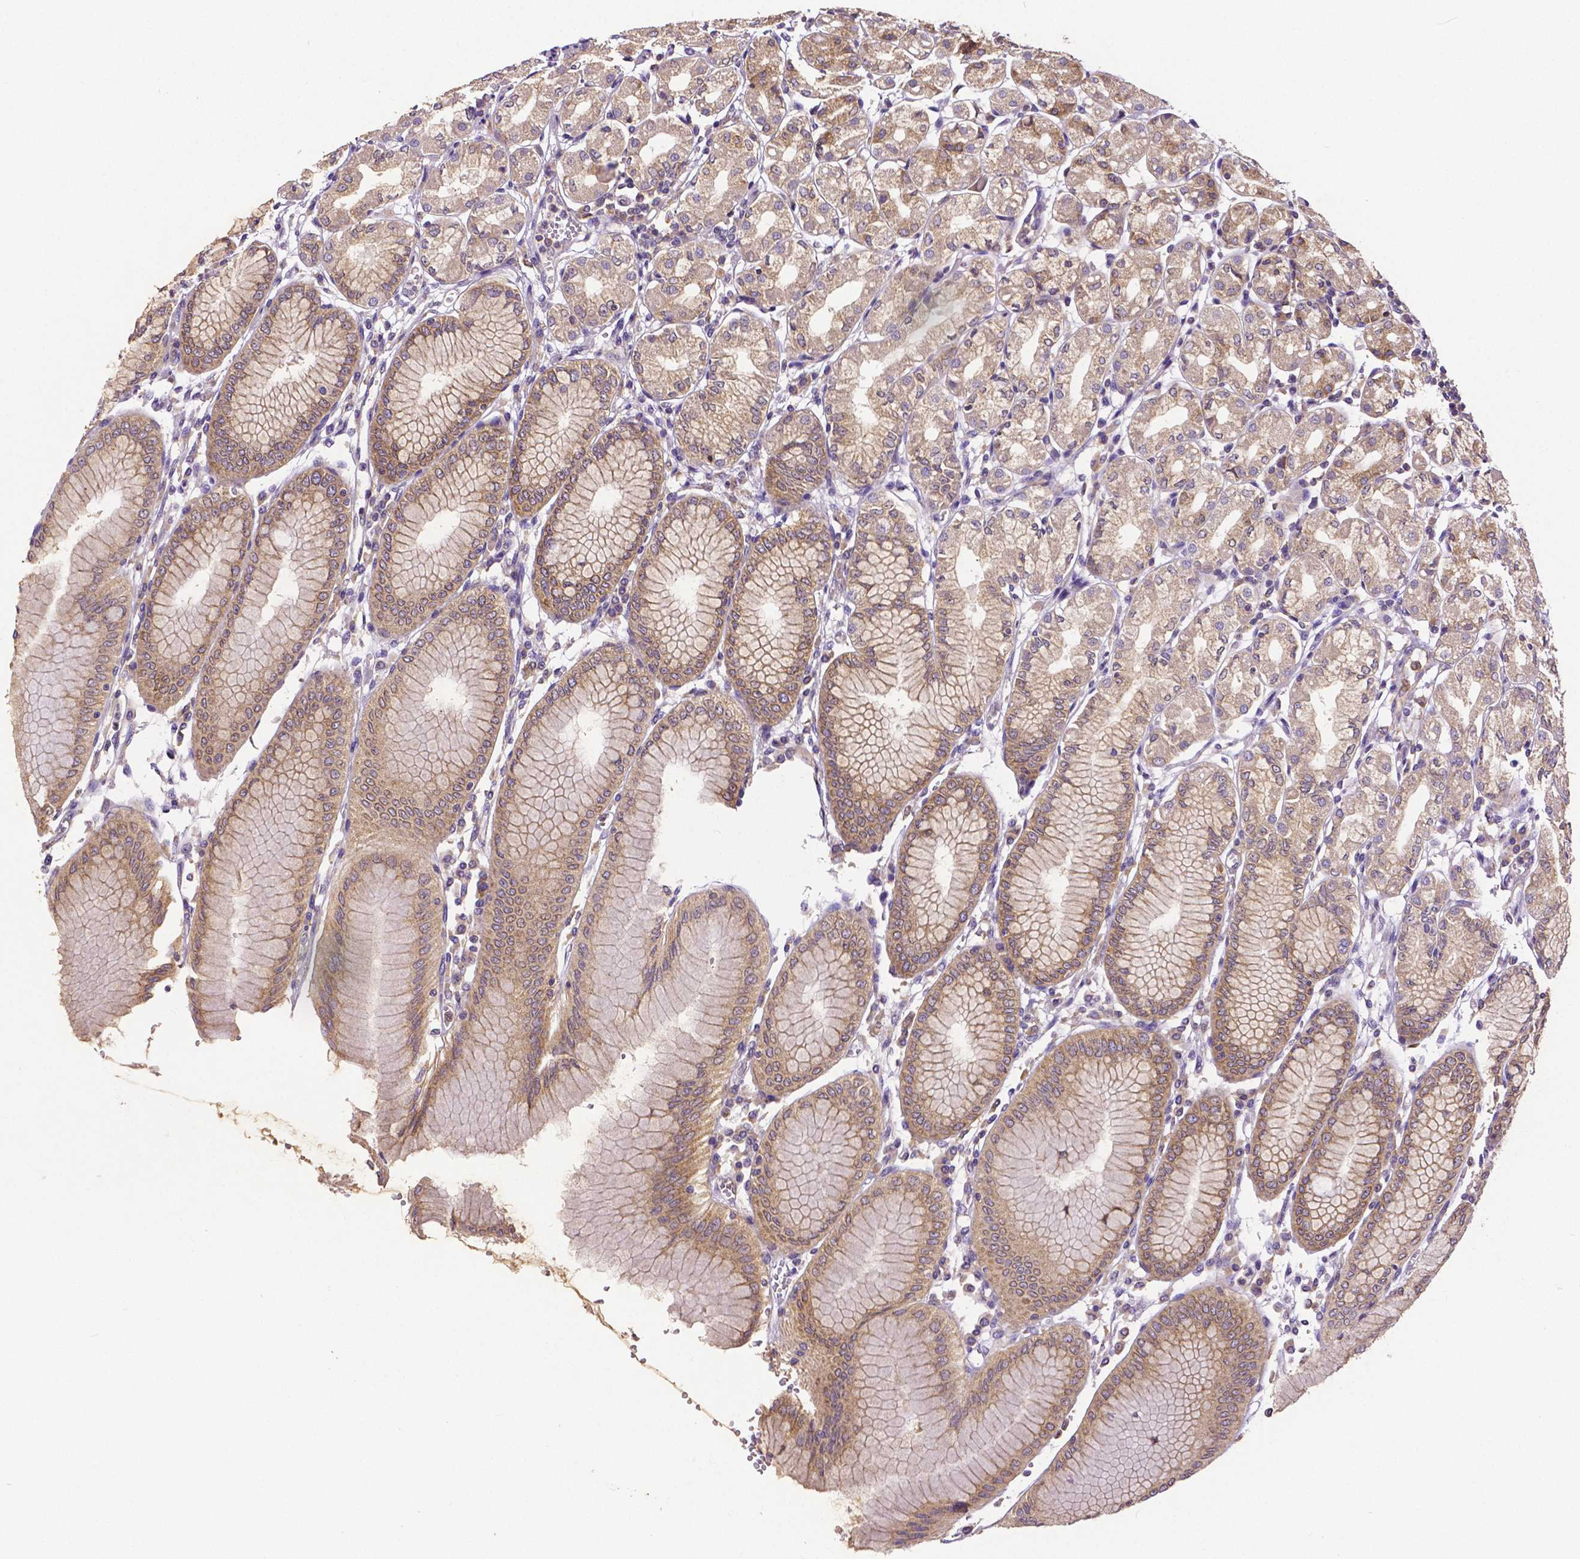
{"staining": {"intensity": "moderate", "quantity": ">75%", "location": "cytoplasmic/membranous"}, "tissue": "stomach", "cell_type": "Glandular cells", "image_type": "normal", "snomed": [{"axis": "morphology", "description": "Normal tissue, NOS"}, {"axis": "topography", "description": "Skeletal muscle"}, {"axis": "topography", "description": "Stomach"}], "caption": "Glandular cells display moderate cytoplasmic/membranous positivity in about >75% of cells in normal stomach. (DAB (3,3'-diaminobenzidine) = brown stain, brightfield microscopy at high magnification).", "gene": "DICER1", "patient": {"sex": "female", "age": 57}}